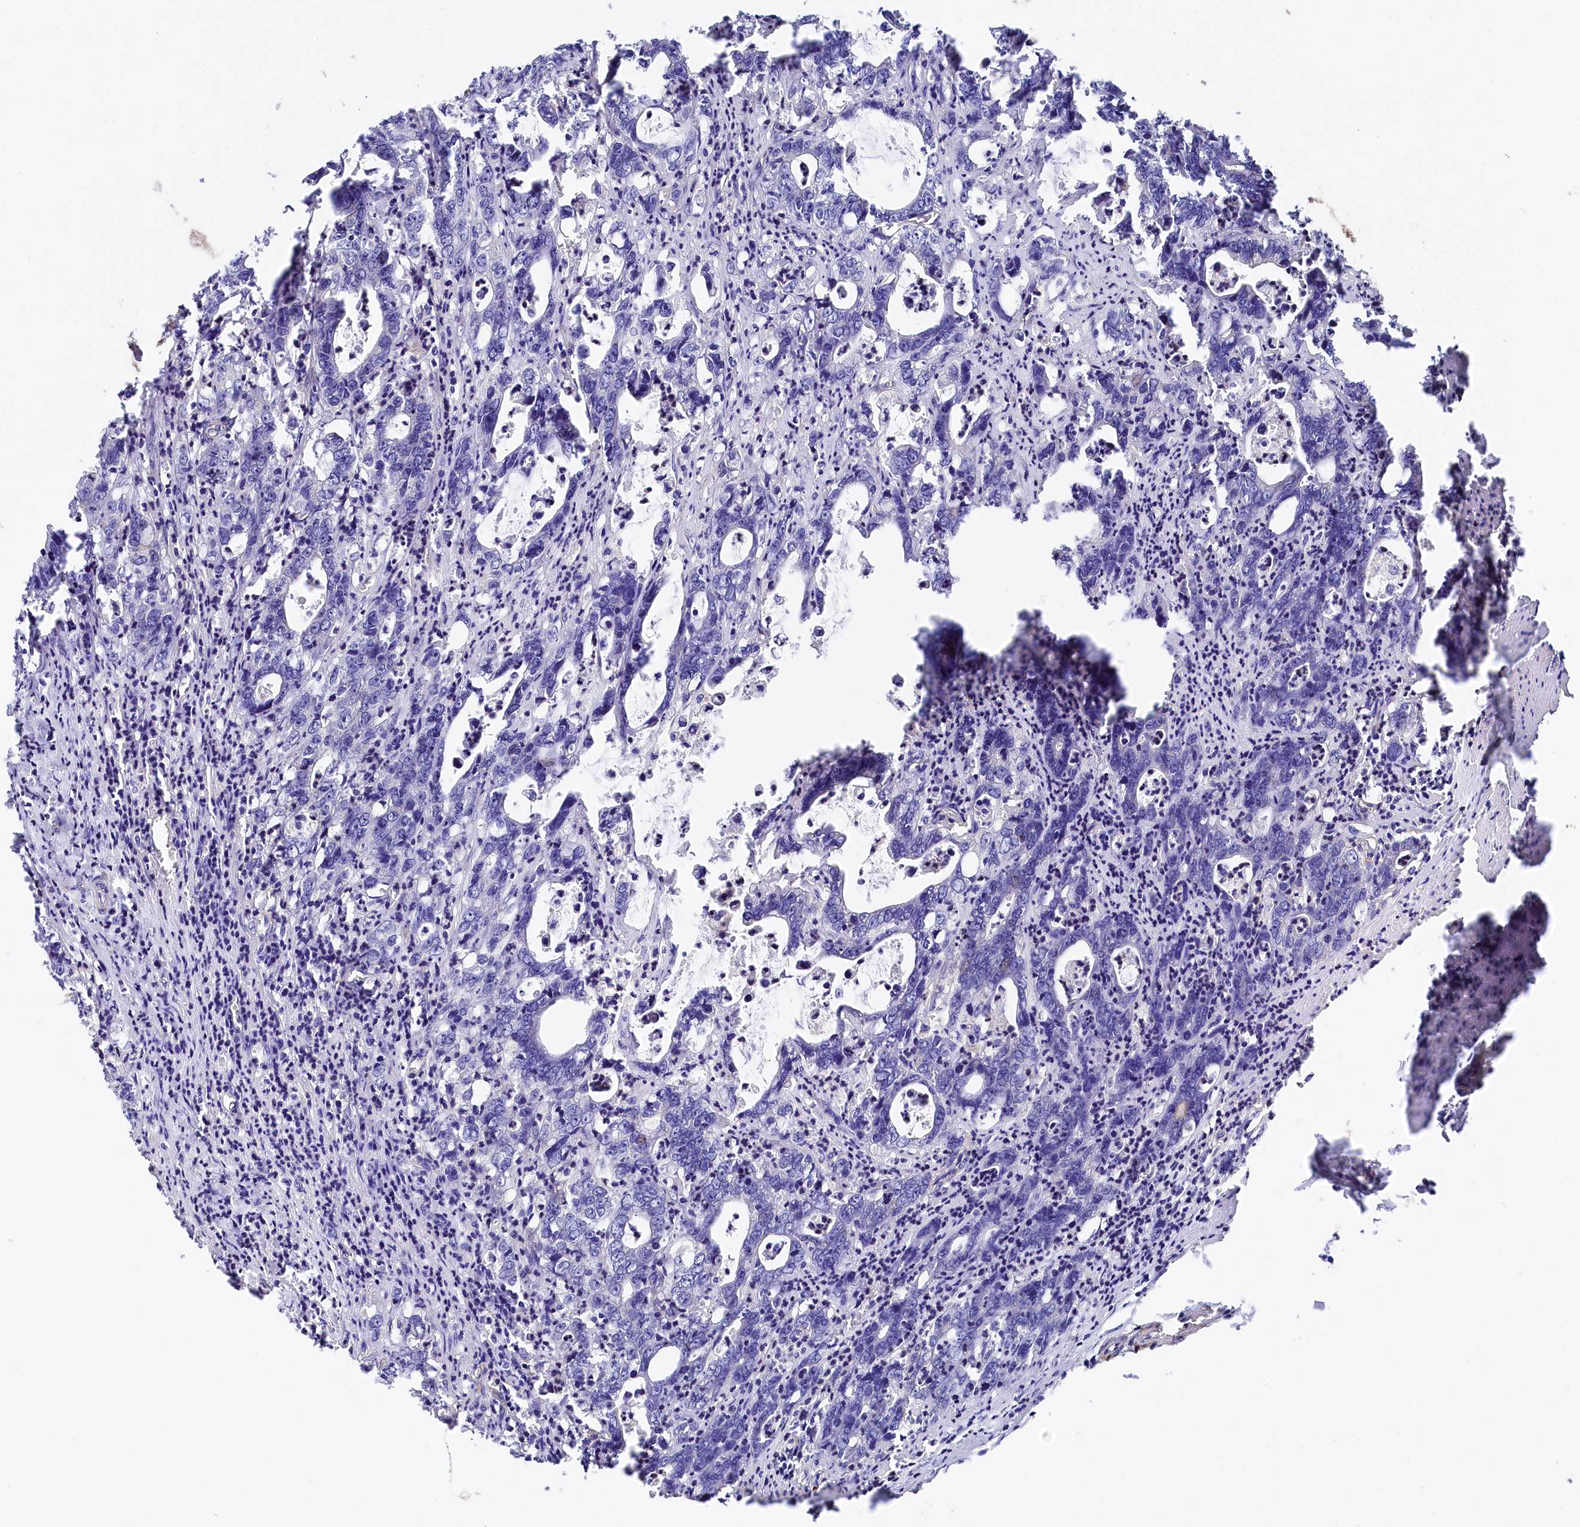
{"staining": {"intensity": "negative", "quantity": "none", "location": "none"}, "tissue": "colorectal cancer", "cell_type": "Tumor cells", "image_type": "cancer", "snomed": [{"axis": "morphology", "description": "Adenocarcinoma, NOS"}, {"axis": "topography", "description": "Colon"}], "caption": "Tumor cells are negative for brown protein staining in colorectal cancer.", "gene": "TNKS1BP1", "patient": {"sex": "female", "age": 75}}